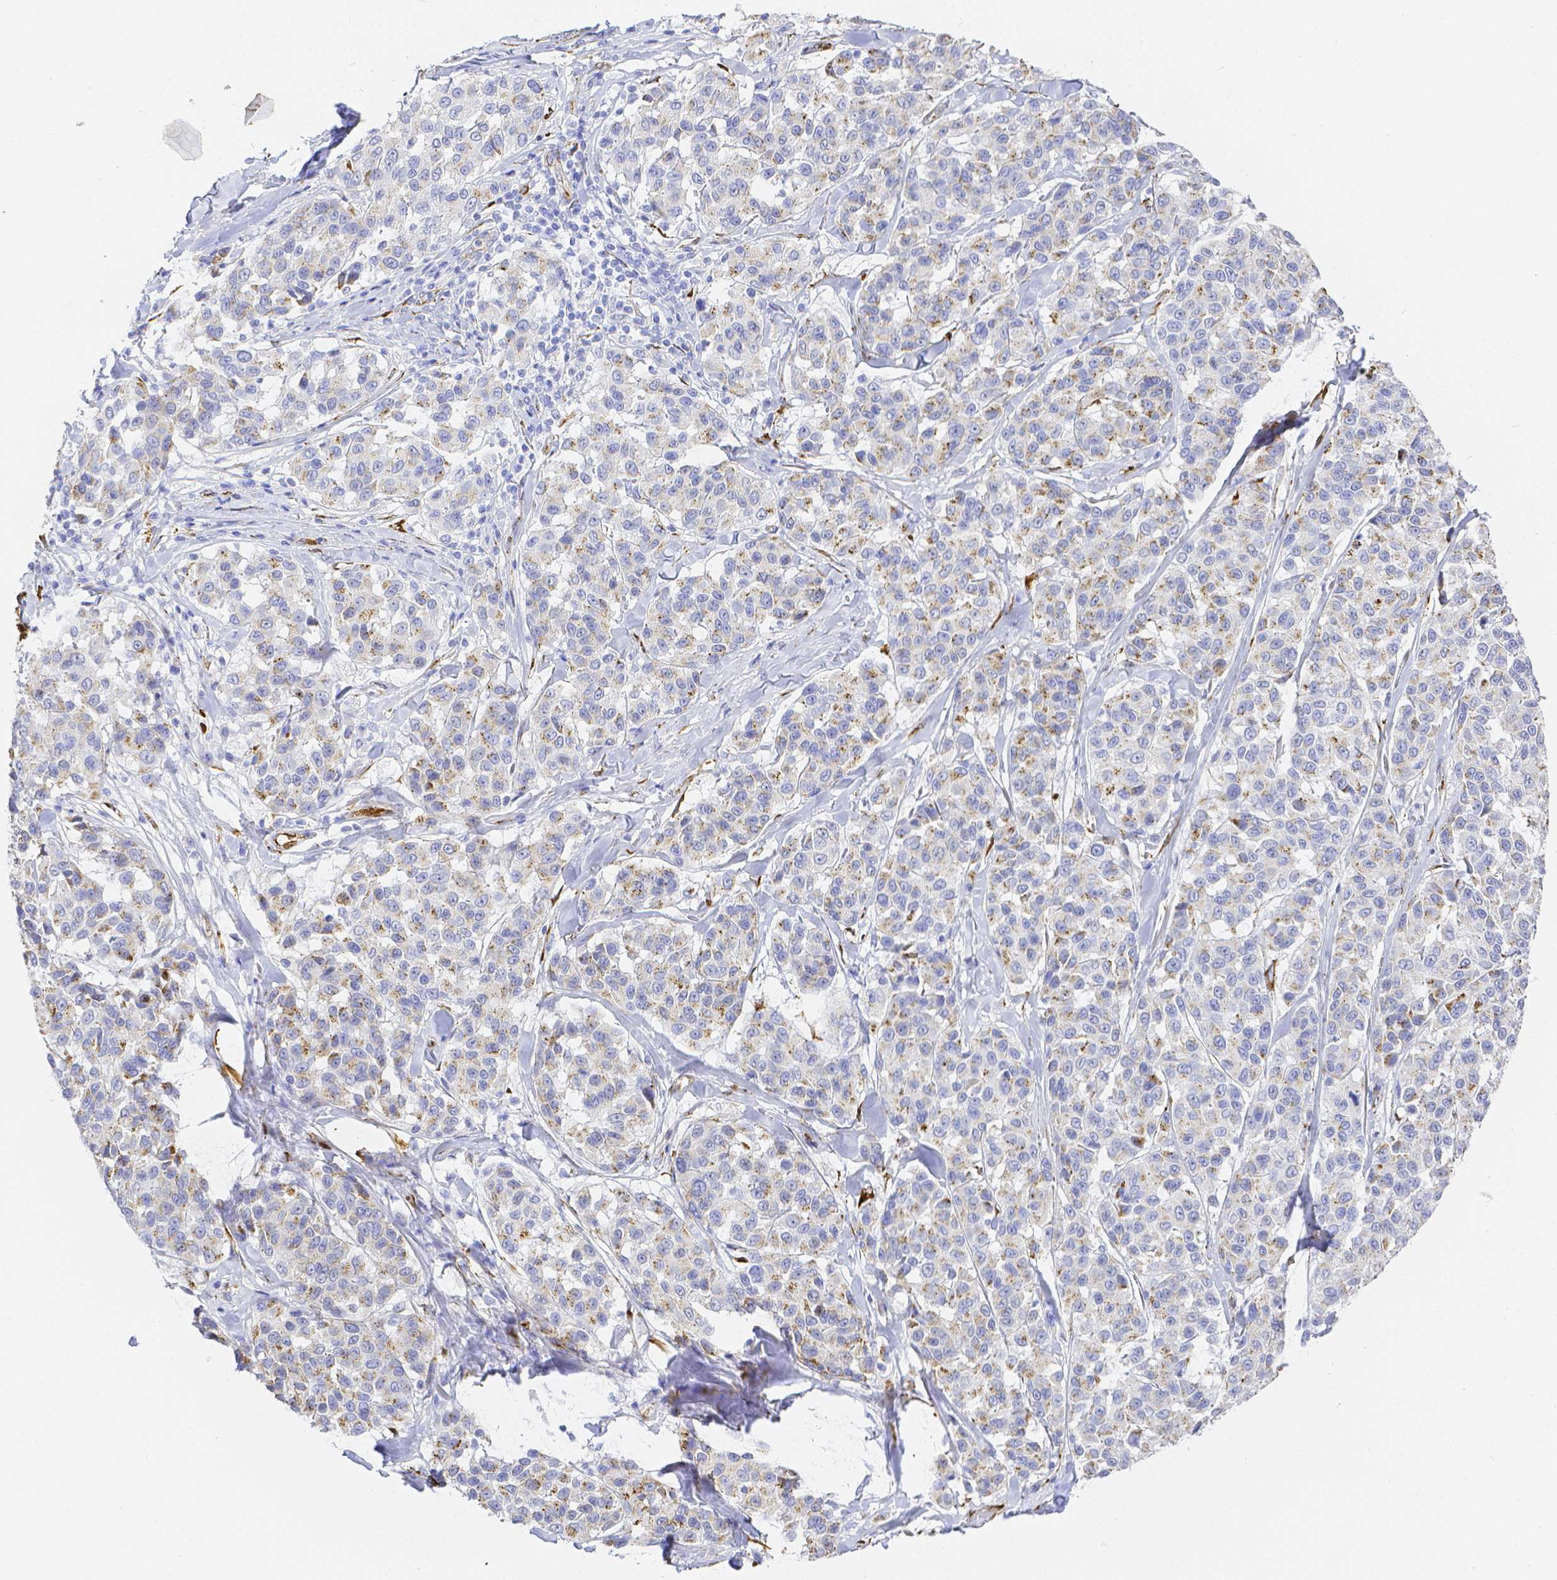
{"staining": {"intensity": "weak", "quantity": "<25%", "location": "cytoplasmic/membranous"}, "tissue": "melanoma", "cell_type": "Tumor cells", "image_type": "cancer", "snomed": [{"axis": "morphology", "description": "Malignant melanoma, NOS"}, {"axis": "topography", "description": "Skin"}], "caption": "A high-resolution image shows IHC staining of melanoma, which shows no significant staining in tumor cells. The staining is performed using DAB brown chromogen with nuclei counter-stained in using hematoxylin.", "gene": "SMURF1", "patient": {"sex": "female", "age": 66}}